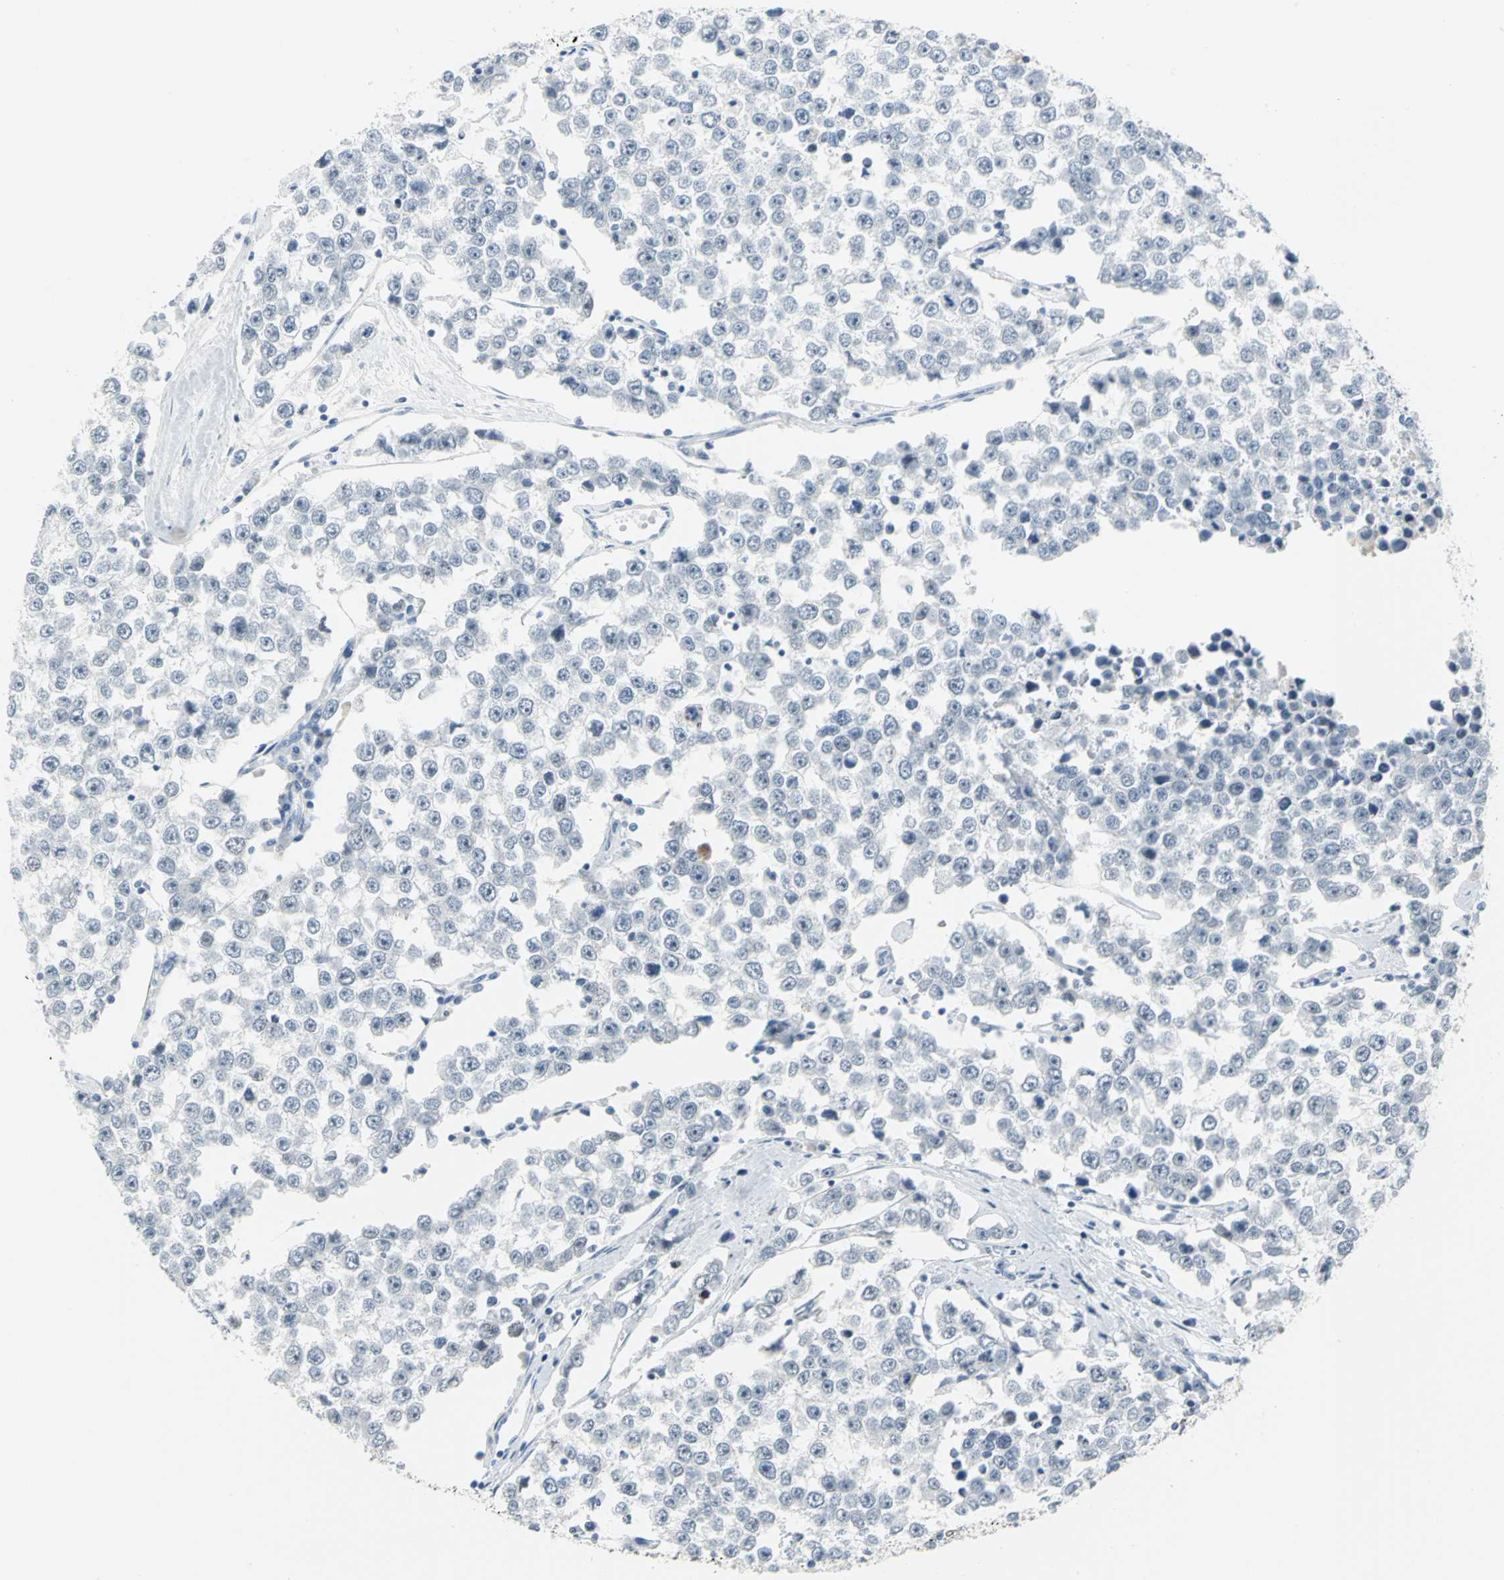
{"staining": {"intensity": "negative", "quantity": "none", "location": "none"}, "tissue": "testis cancer", "cell_type": "Tumor cells", "image_type": "cancer", "snomed": [{"axis": "morphology", "description": "Seminoma, NOS"}, {"axis": "morphology", "description": "Carcinoma, Embryonal, NOS"}, {"axis": "topography", "description": "Testis"}], "caption": "Immunohistochemical staining of testis seminoma displays no significant positivity in tumor cells. (DAB immunohistochemistry visualized using brightfield microscopy, high magnification).", "gene": "MCM3", "patient": {"sex": "male", "age": 52}}